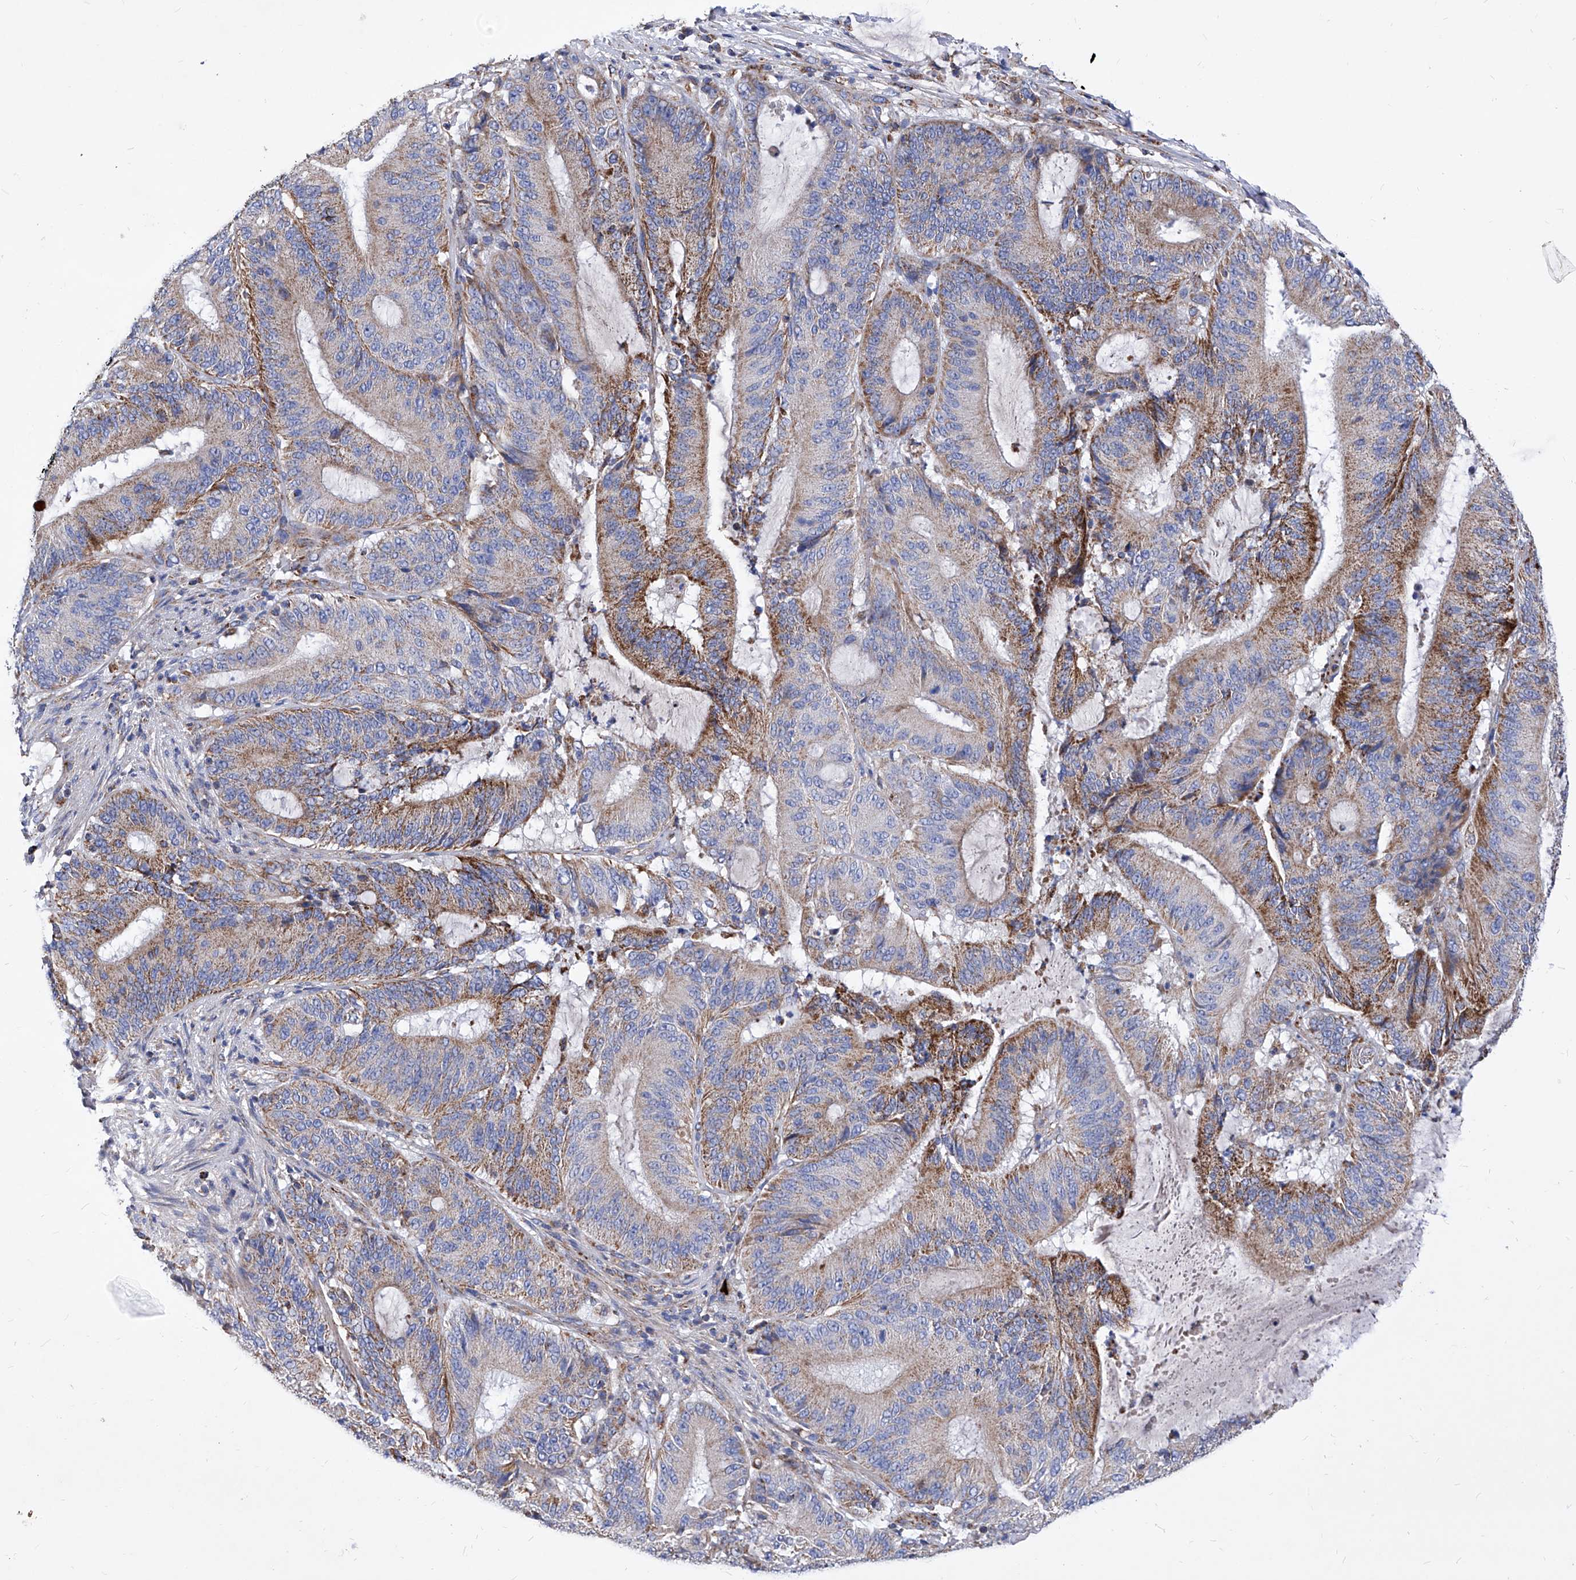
{"staining": {"intensity": "moderate", "quantity": ">75%", "location": "cytoplasmic/membranous"}, "tissue": "liver cancer", "cell_type": "Tumor cells", "image_type": "cancer", "snomed": [{"axis": "morphology", "description": "Normal tissue, NOS"}, {"axis": "morphology", "description": "Cholangiocarcinoma"}, {"axis": "topography", "description": "Liver"}, {"axis": "topography", "description": "Peripheral nerve tissue"}], "caption": "Immunohistochemistry of cholangiocarcinoma (liver) demonstrates medium levels of moderate cytoplasmic/membranous positivity in about >75% of tumor cells.", "gene": "HRNR", "patient": {"sex": "female", "age": 73}}